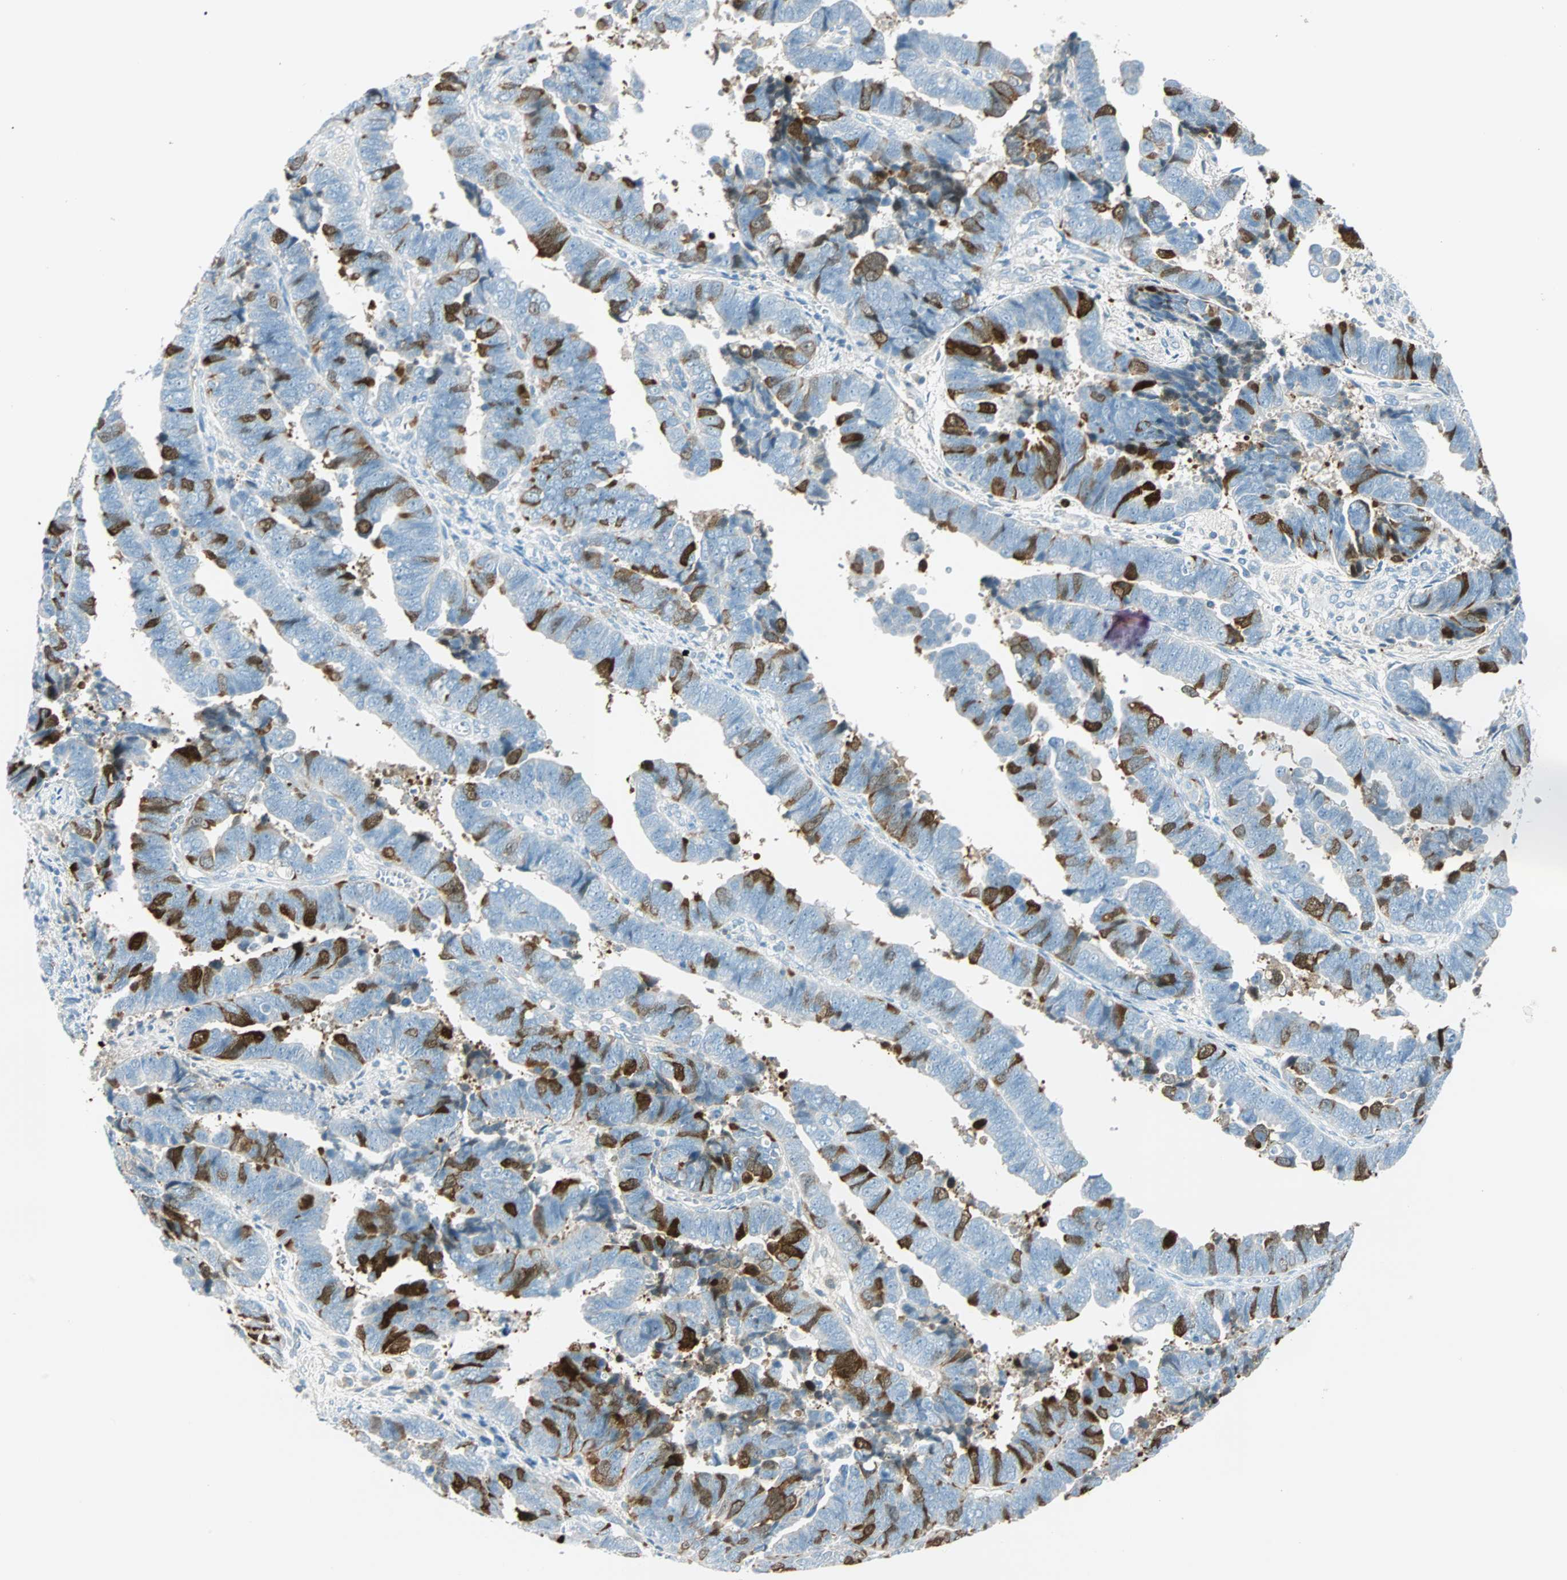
{"staining": {"intensity": "strong", "quantity": "<25%", "location": "cytoplasmic/membranous,nuclear"}, "tissue": "endometrial cancer", "cell_type": "Tumor cells", "image_type": "cancer", "snomed": [{"axis": "morphology", "description": "Adenocarcinoma, NOS"}, {"axis": "topography", "description": "Endometrium"}], "caption": "Immunohistochemistry (IHC) image of human endometrial cancer (adenocarcinoma) stained for a protein (brown), which shows medium levels of strong cytoplasmic/membranous and nuclear staining in approximately <25% of tumor cells.", "gene": "PTTG1", "patient": {"sex": "female", "age": 75}}